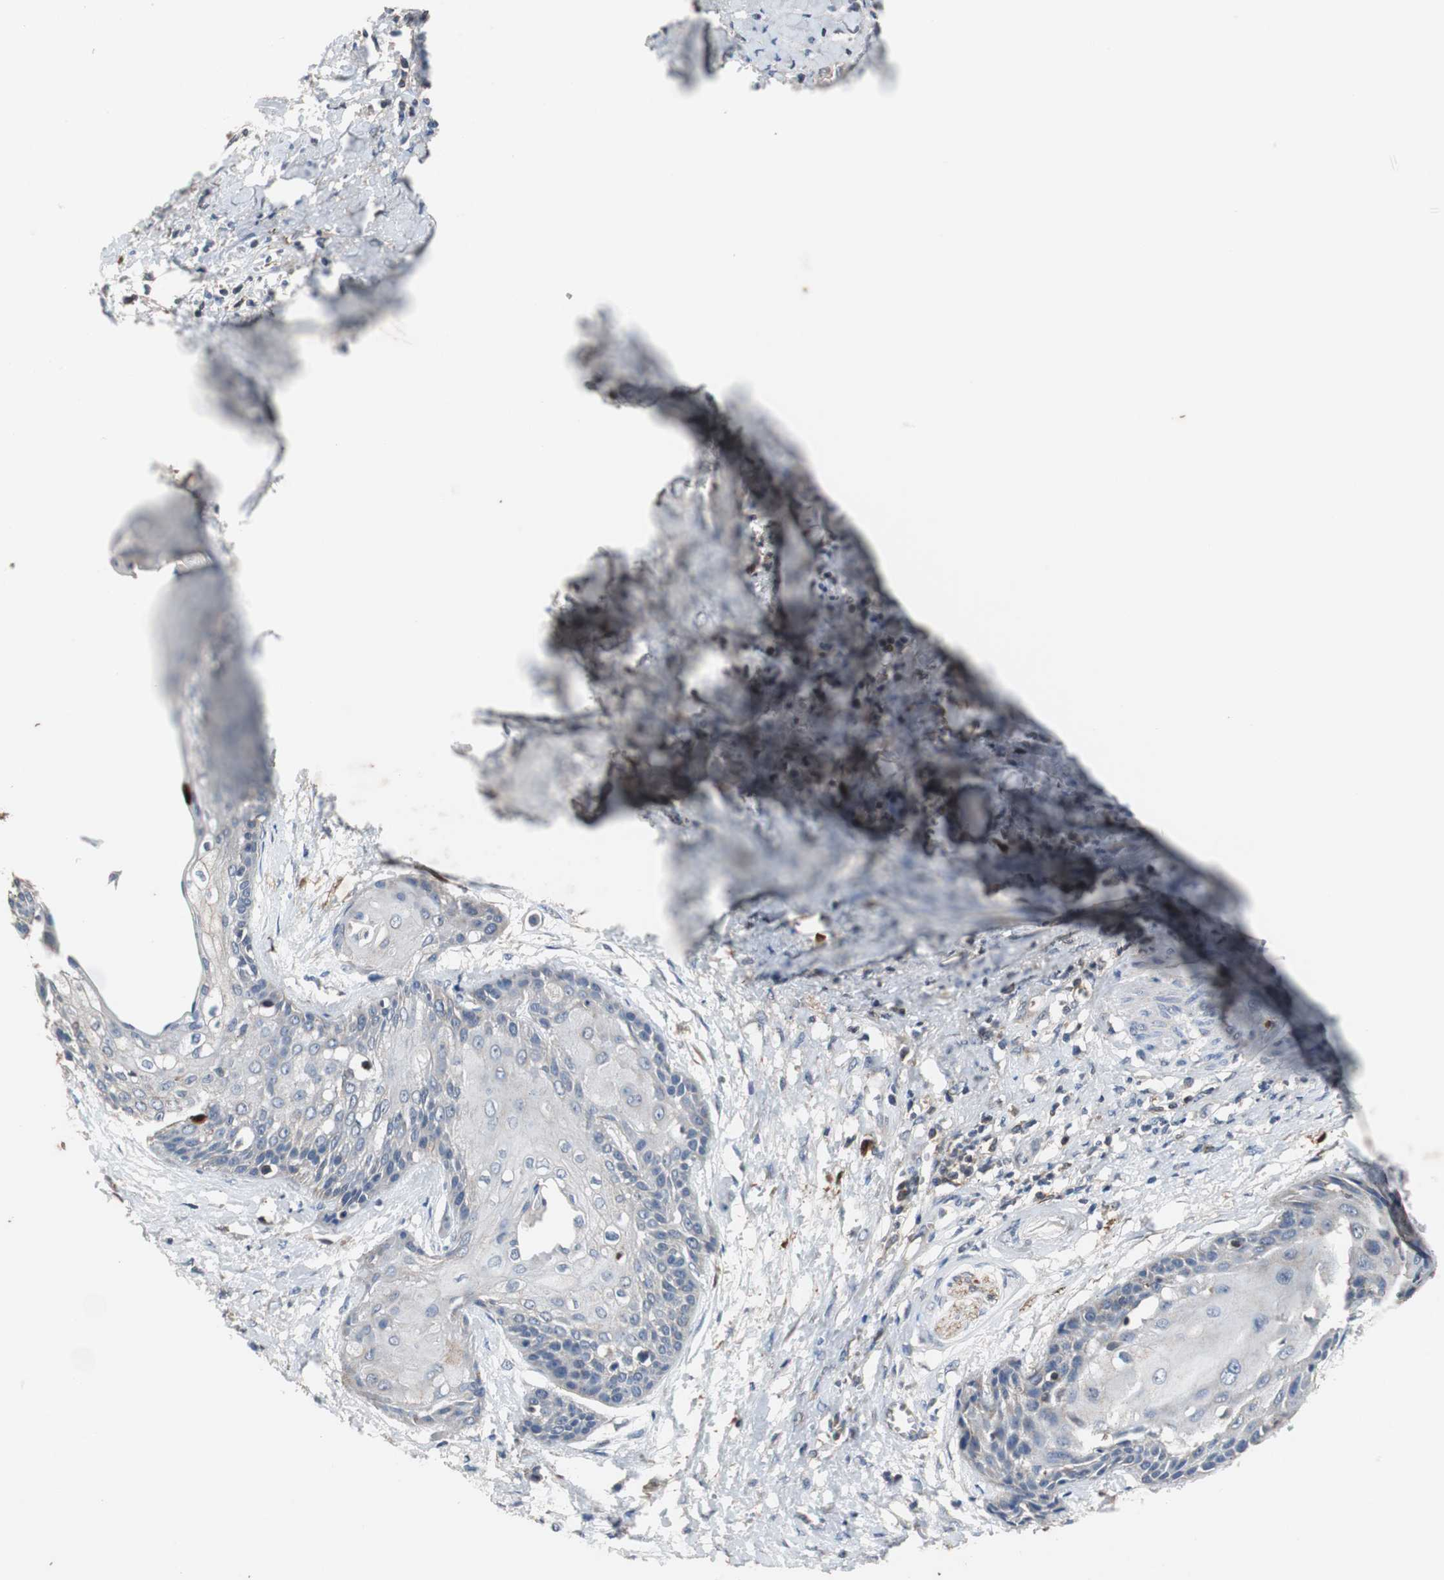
{"staining": {"intensity": "negative", "quantity": "none", "location": "none"}, "tissue": "cervical cancer", "cell_type": "Tumor cells", "image_type": "cancer", "snomed": [{"axis": "morphology", "description": "Squamous cell carcinoma, NOS"}, {"axis": "topography", "description": "Cervix"}], "caption": "An image of human cervical cancer is negative for staining in tumor cells.", "gene": "CALB2", "patient": {"sex": "female", "age": 57}}